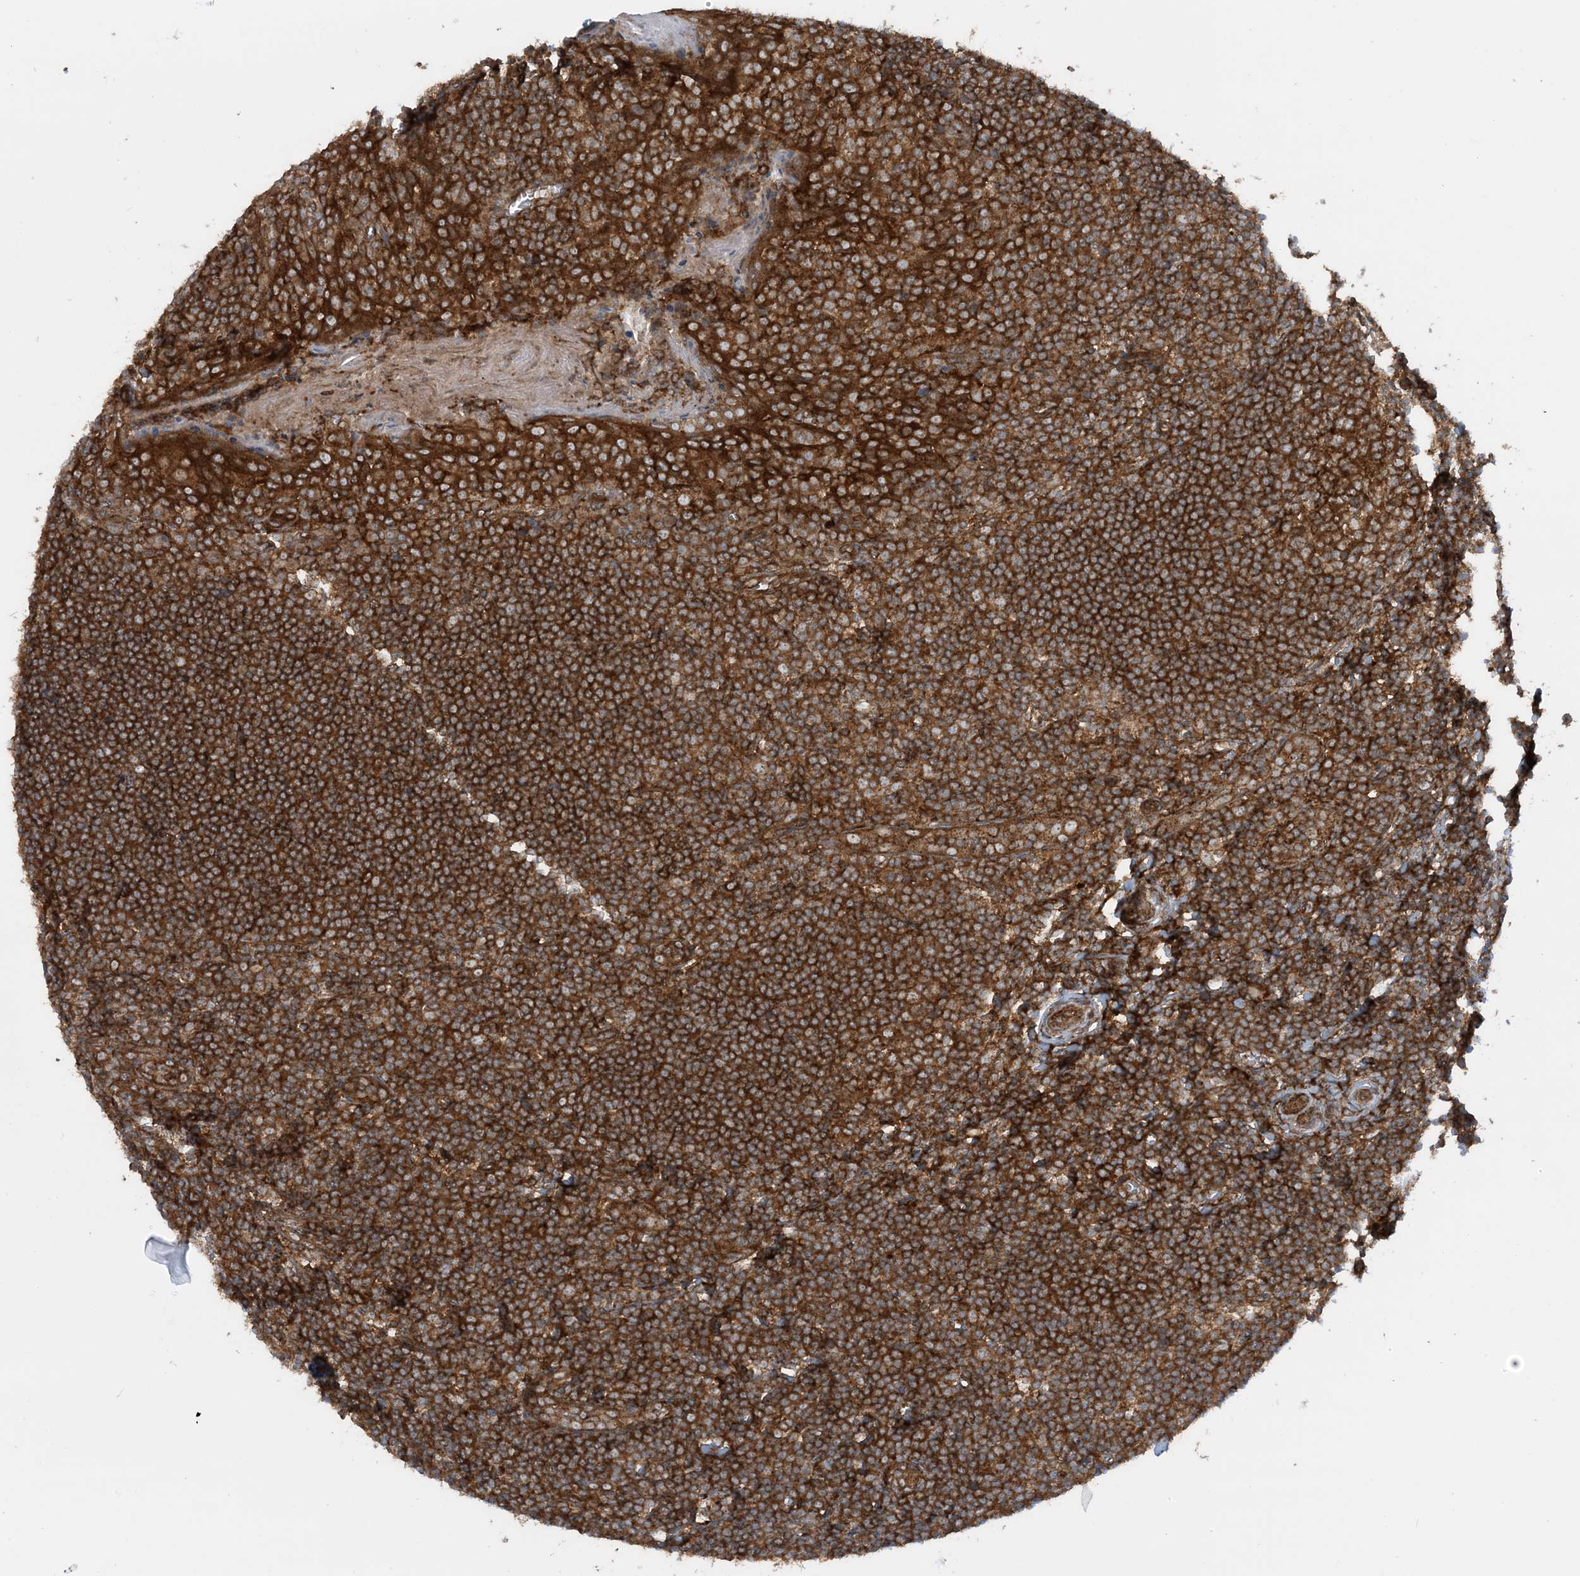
{"staining": {"intensity": "strong", "quantity": ">75%", "location": "cytoplasmic/membranous"}, "tissue": "tonsil", "cell_type": "Germinal center cells", "image_type": "normal", "snomed": [{"axis": "morphology", "description": "Normal tissue, NOS"}, {"axis": "topography", "description": "Tonsil"}], "caption": "Strong cytoplasmic/membranous staining is present in about >75% of germinal center cells in unremarkable tonsil. (Stains: DAB (3,3'-diaminobenzidine) in brown, nuclei in blue, Microscopy: brightfield microscopy at high magnification).", "gene": "STAM2", "patient": {"sex": "male", "age": 27}}